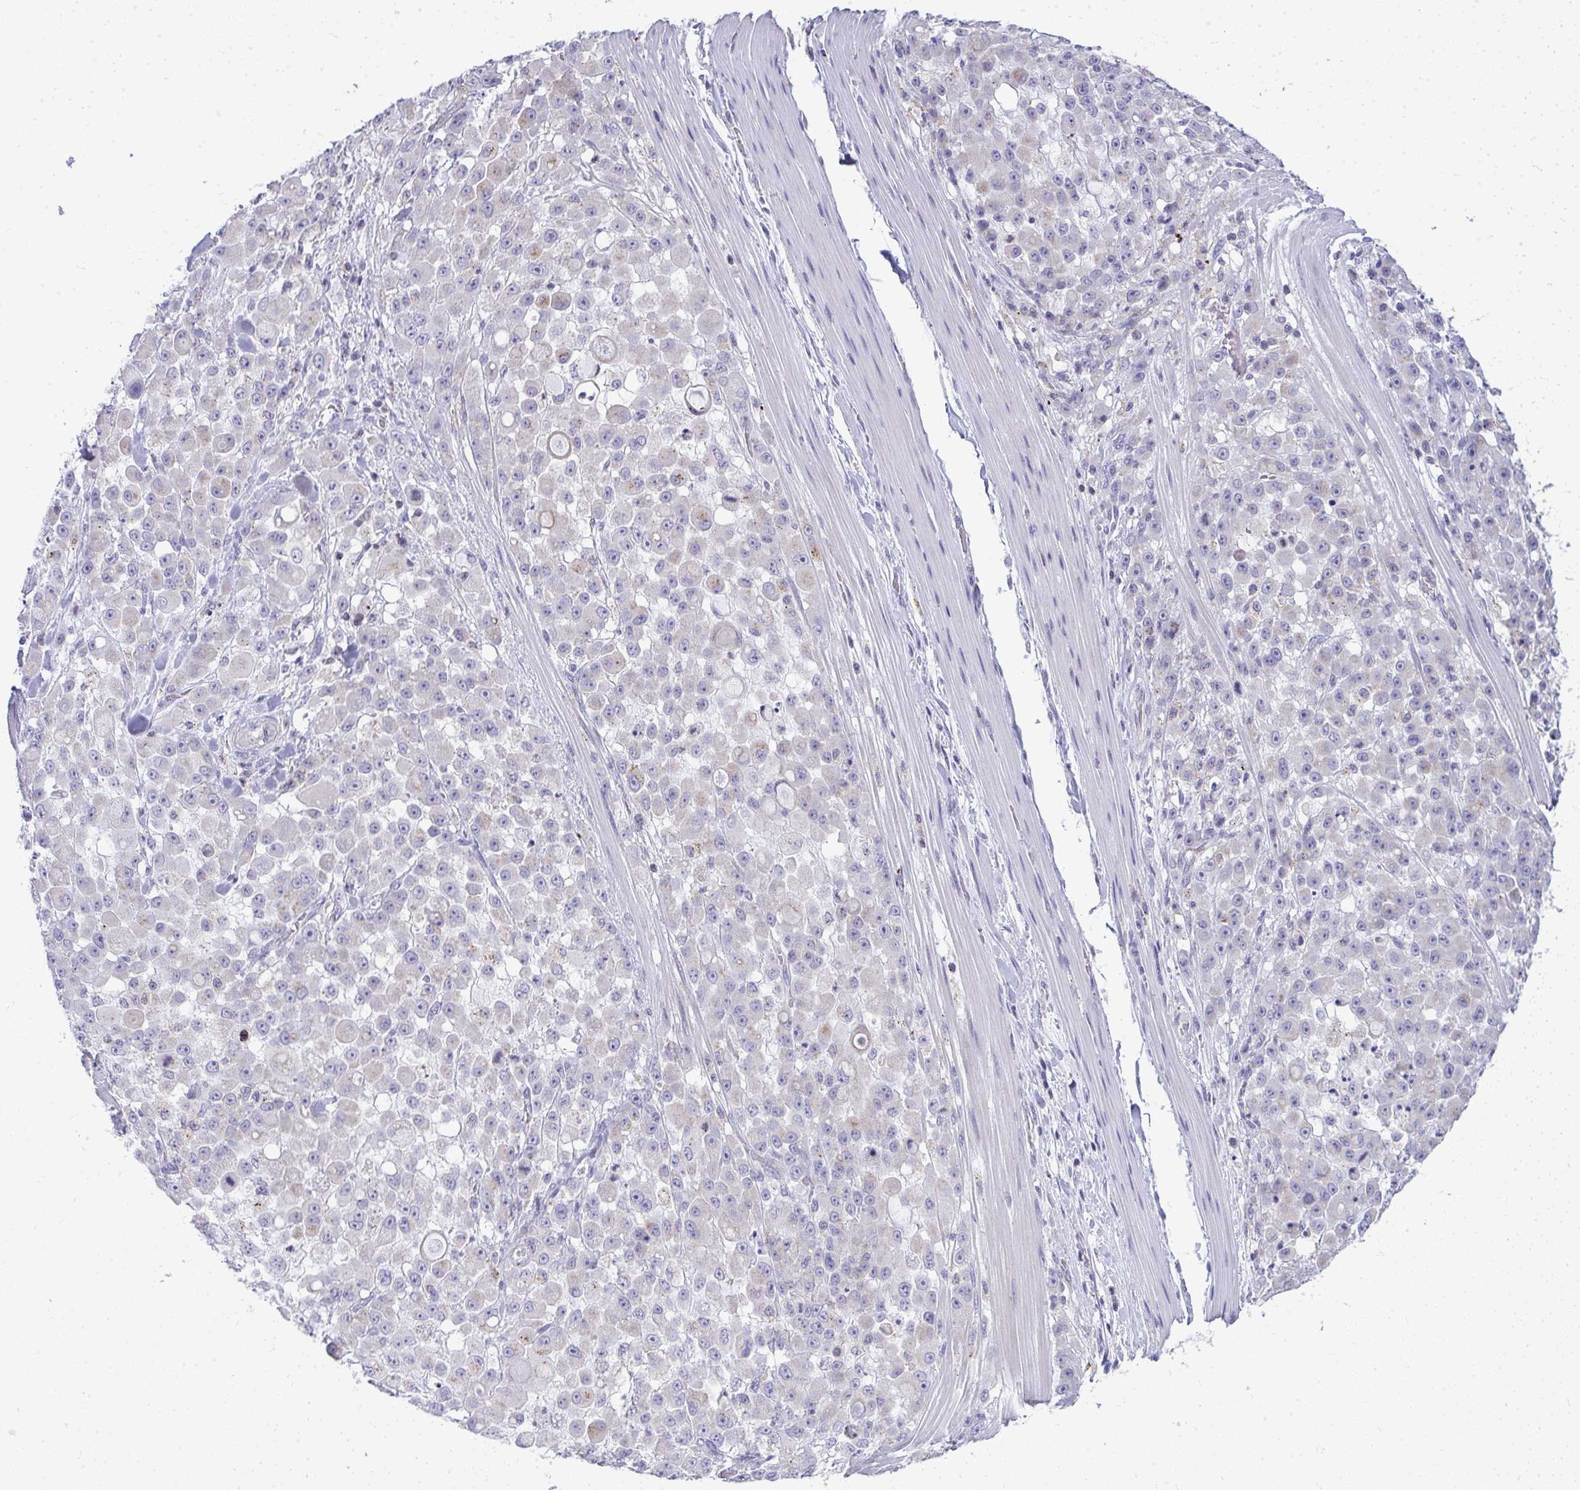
{"staining": {"intensity": "negative", "quantity": "none", "location": "none"}, "tissue": "stomach cancer", "cell_type": "Tumor cells", "image_type": "cancer", "snomed": [{"axis": "morphology", "description": "Adenocarcinoma, NOS"}, {"axis": "topography", "description": "Stomach"}], "caption": "Tumor cells are negative for brown protein staining in stomach adenocarcinoma.", "gene": "VPS4B", "patient": {"sex": "female", "age": 76}}